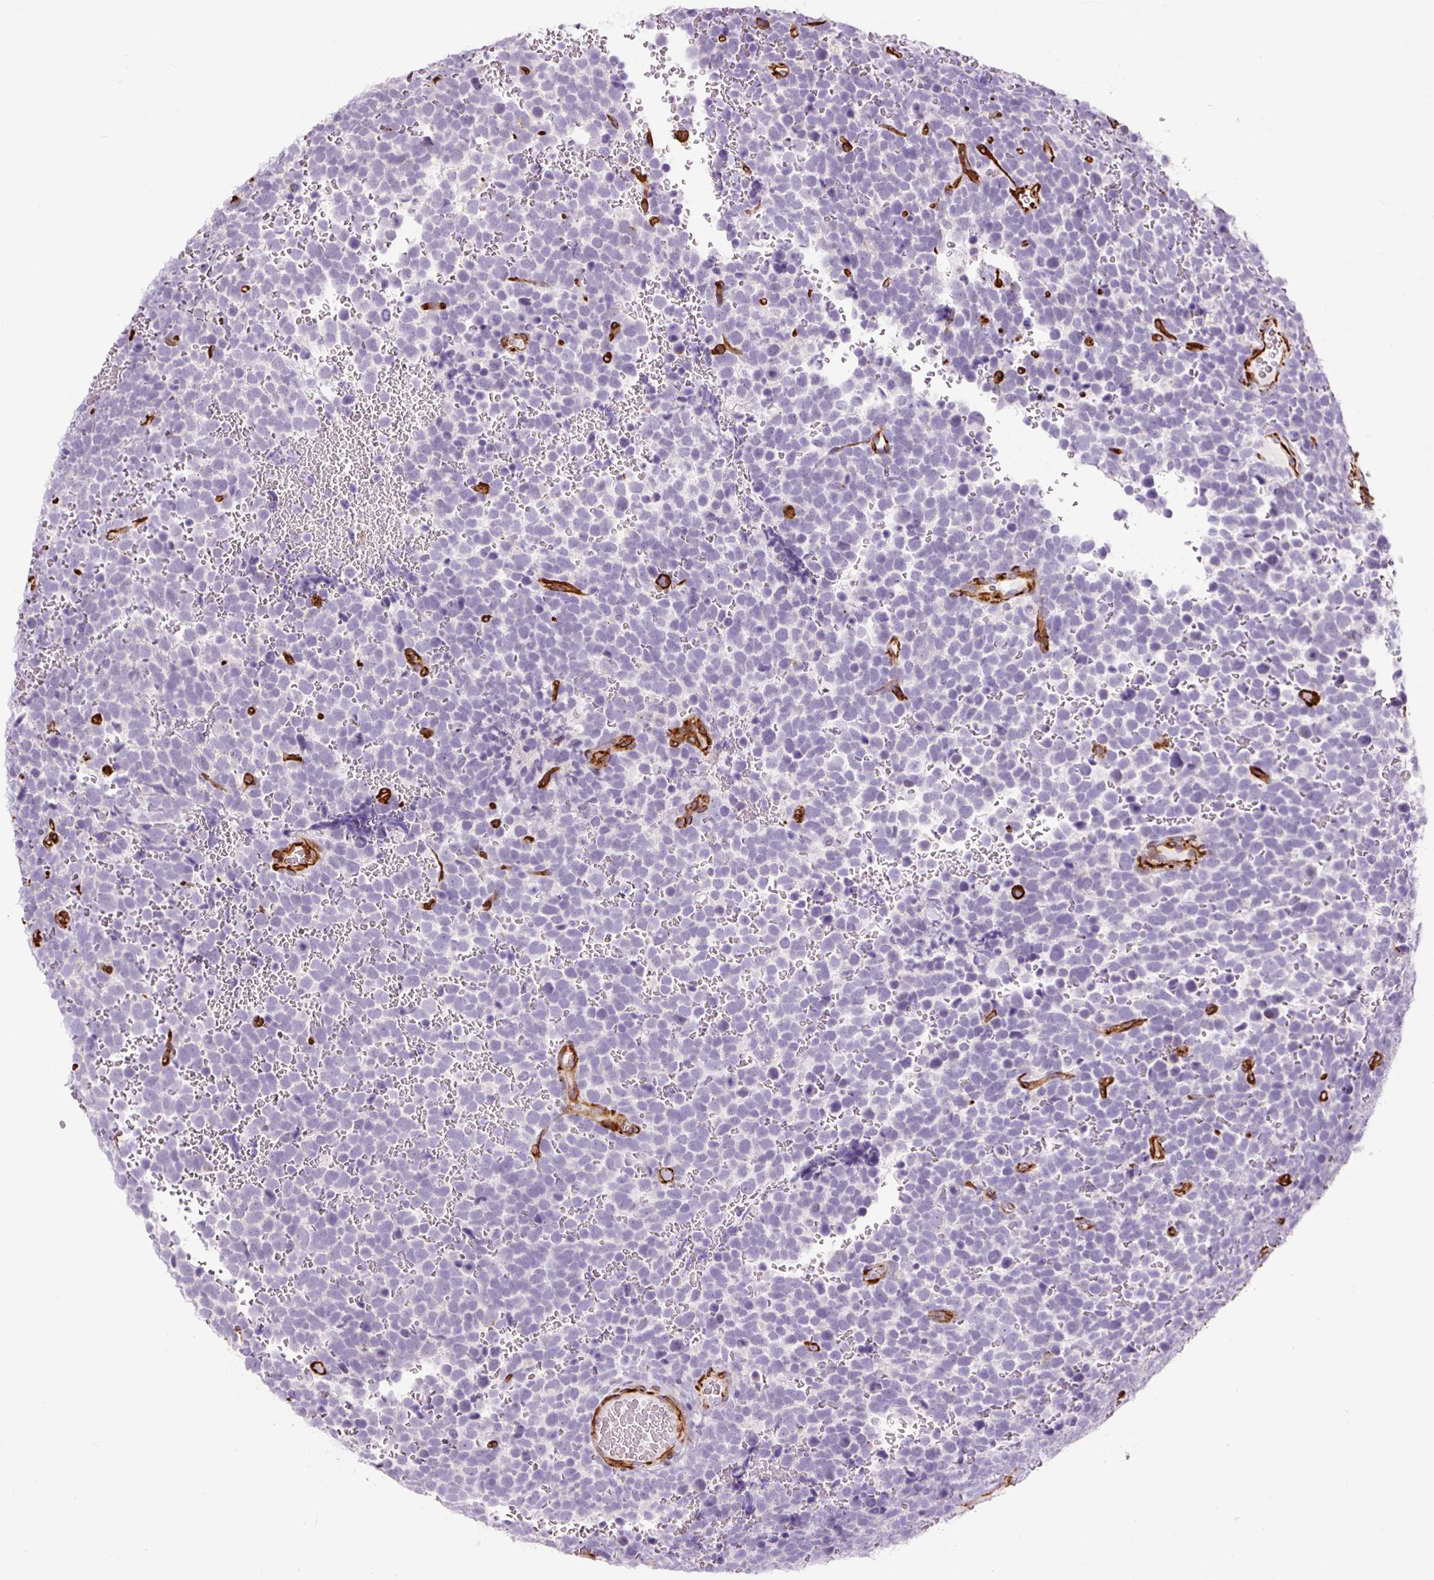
{"staining": {"intensity": "negative", "quantity": "none", "location": "none"}, "tissue": "urothelial cancer", "cell_type": "Tumor cells", "image_type": "cancer", "snomed": [{"axis": "morphology", "description": "Urothelial carcinoma, High grade"}, {"axis": "topography", "description": "Urinary bladder"}], "caption": "An image of human high-grade urothelial carcinoma is negative for staining in tumor cells.", "gene": "NES", "patient": {"sex": "female", "age": 82}}